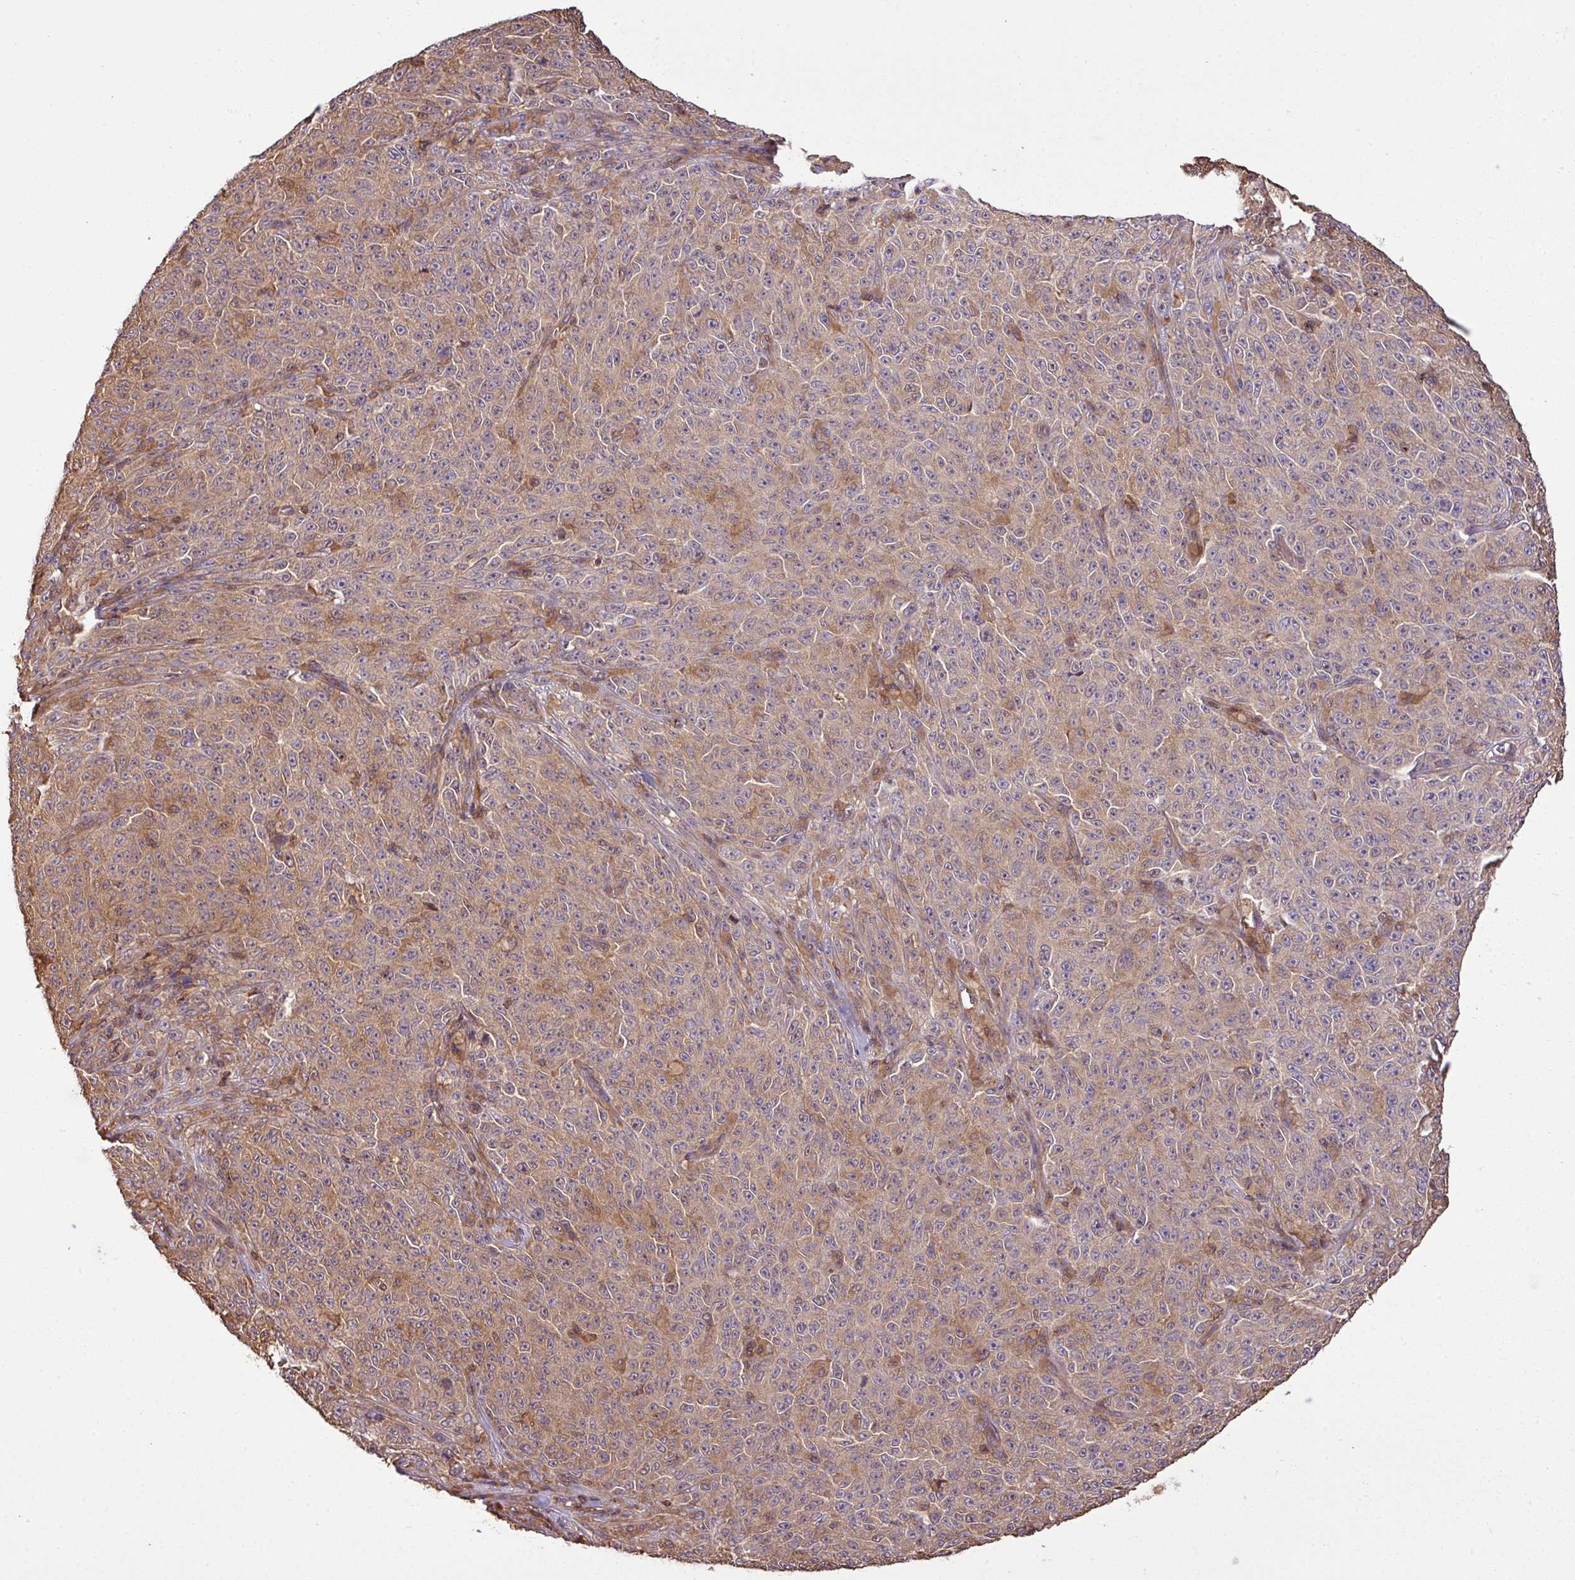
{"staining": {"intensity": "moderate", "quantity": ">75%", "location": "cytoplasmic/membranous,nuclear"}, "tissue": "melanoma", "cell_type": "Tumor cells", "image_type": "cancer", "snomed": [{"axis": "morphology", "description": "Malignant melanoma, NOS"}, {"axis": "topography", "description": "Skin"}], "caption": "IHC staining of melanoma, which demonstrates medium levels of moderate cytoplasmic/membranous and nuclear positivity in approximately >75% of tumor cells indicating moderate cytoplasmic/membranous and nuclear protein staining. The staining was performed using DAB (3,3'-diaminobenzidine) (brown) for protein detection and nuclei were counterstained in hematoxylin (blue).", "gene": "VENTX", "patient": {"sex": "female", "age": 82}}